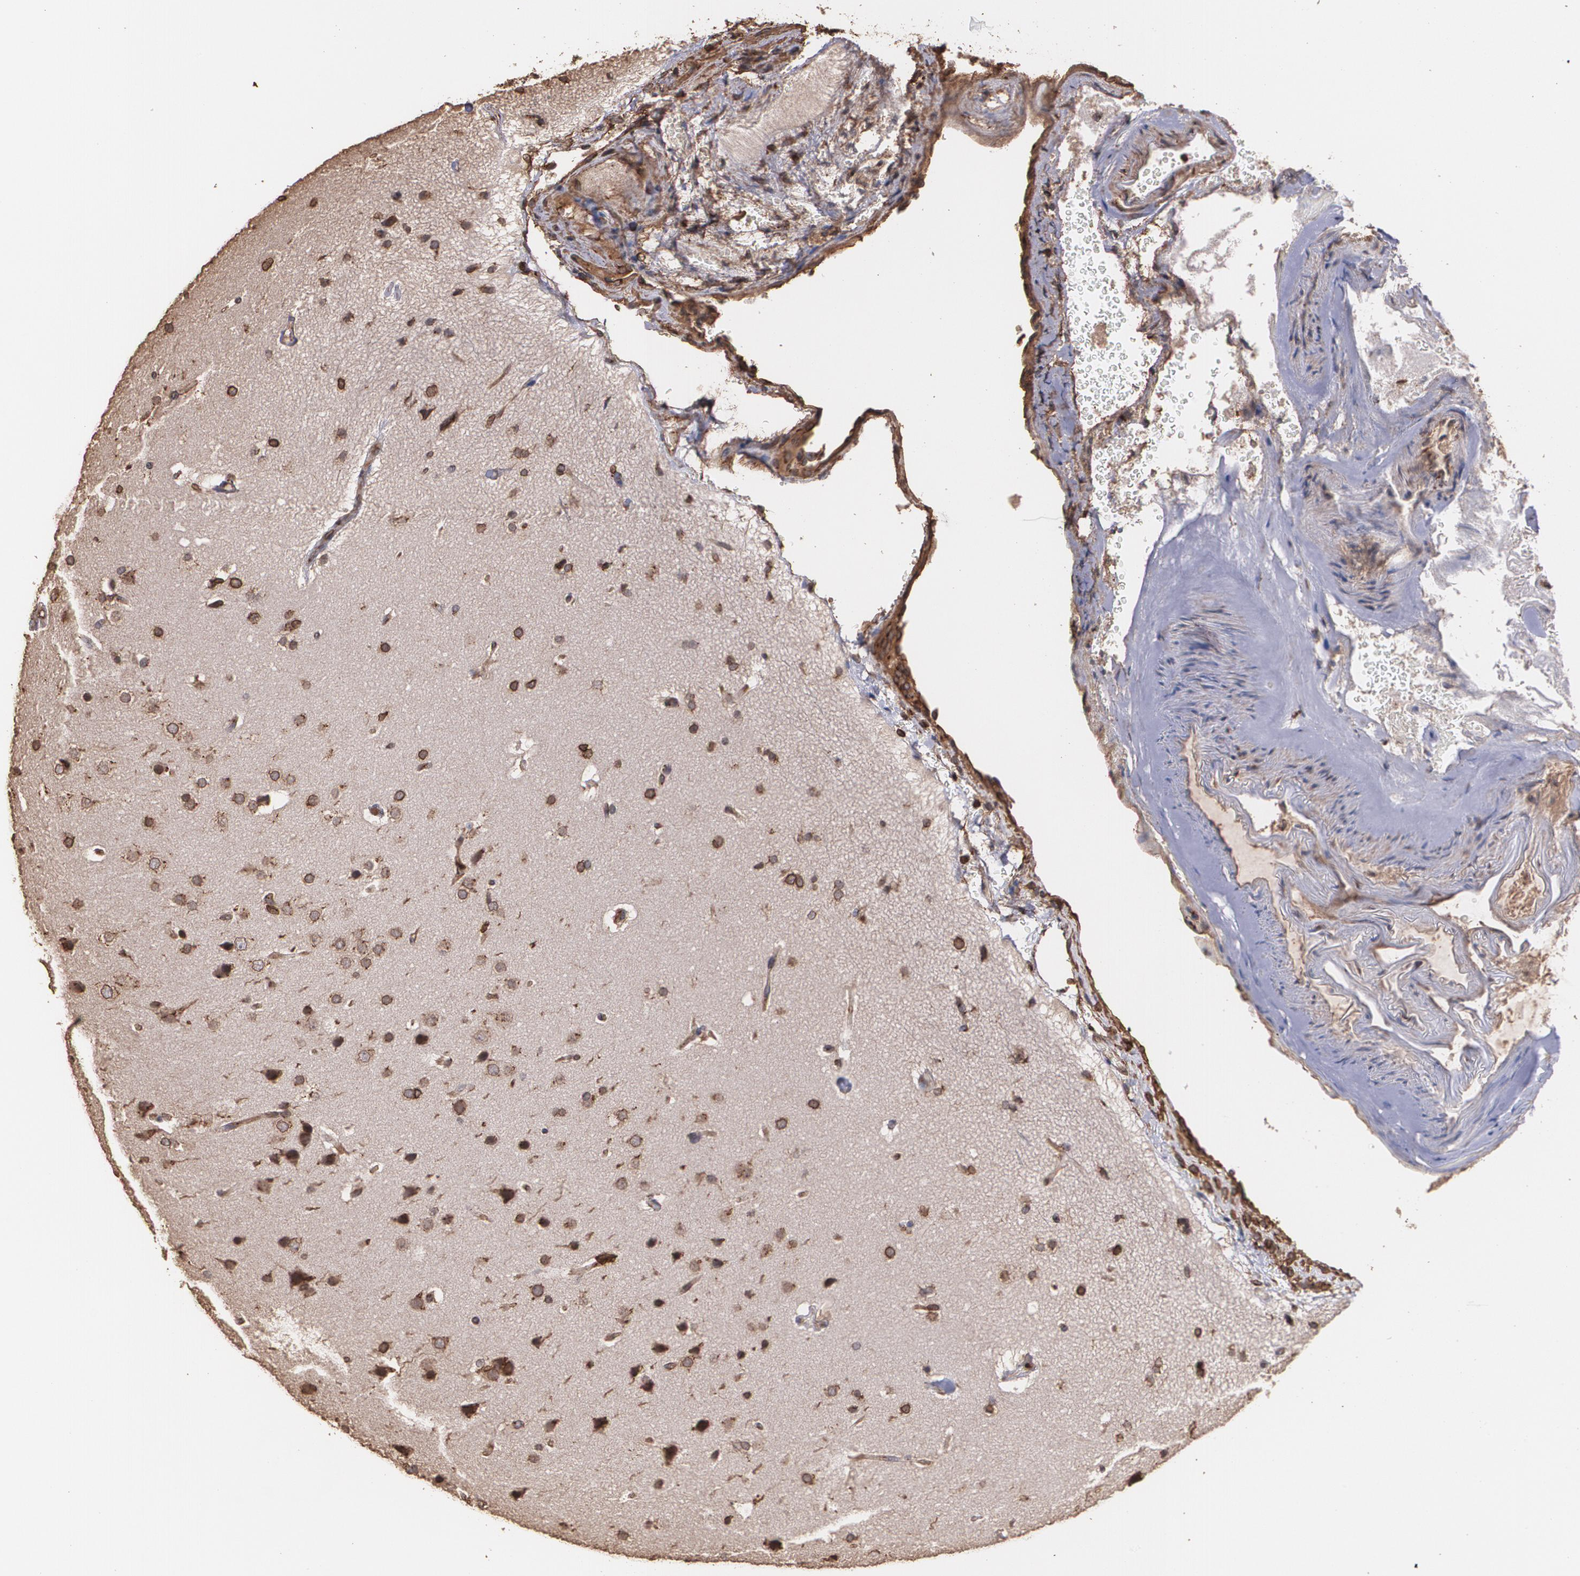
{"staining": {"intensity": "strong", "quantity": ">75%", "location": "cytoplasmic/membranous"}, "tissue": "glioma", "cell_type": "Tumor cells", "image_type": "cancer", "snomed": [{"axis": "morphology", "description": "Glioma, malignant, Low grade"}, {"axis": "topography", "description": "Cerebral cortex"}], "caption": "Protein expression by immunohistochemistry (IHC) displays strong cytoplasmic/membranous positivity in about >75% of tumor cells in glioma. The staining was performed using DAB (3,3'-diaminobenzidine) to visualize the protein expression in brown, while the nuclei were stained in blue with hematoxylin (Magnification: 20x).", "gene": "TRIP11", "patient": {"sex": "female", "age": 47}}